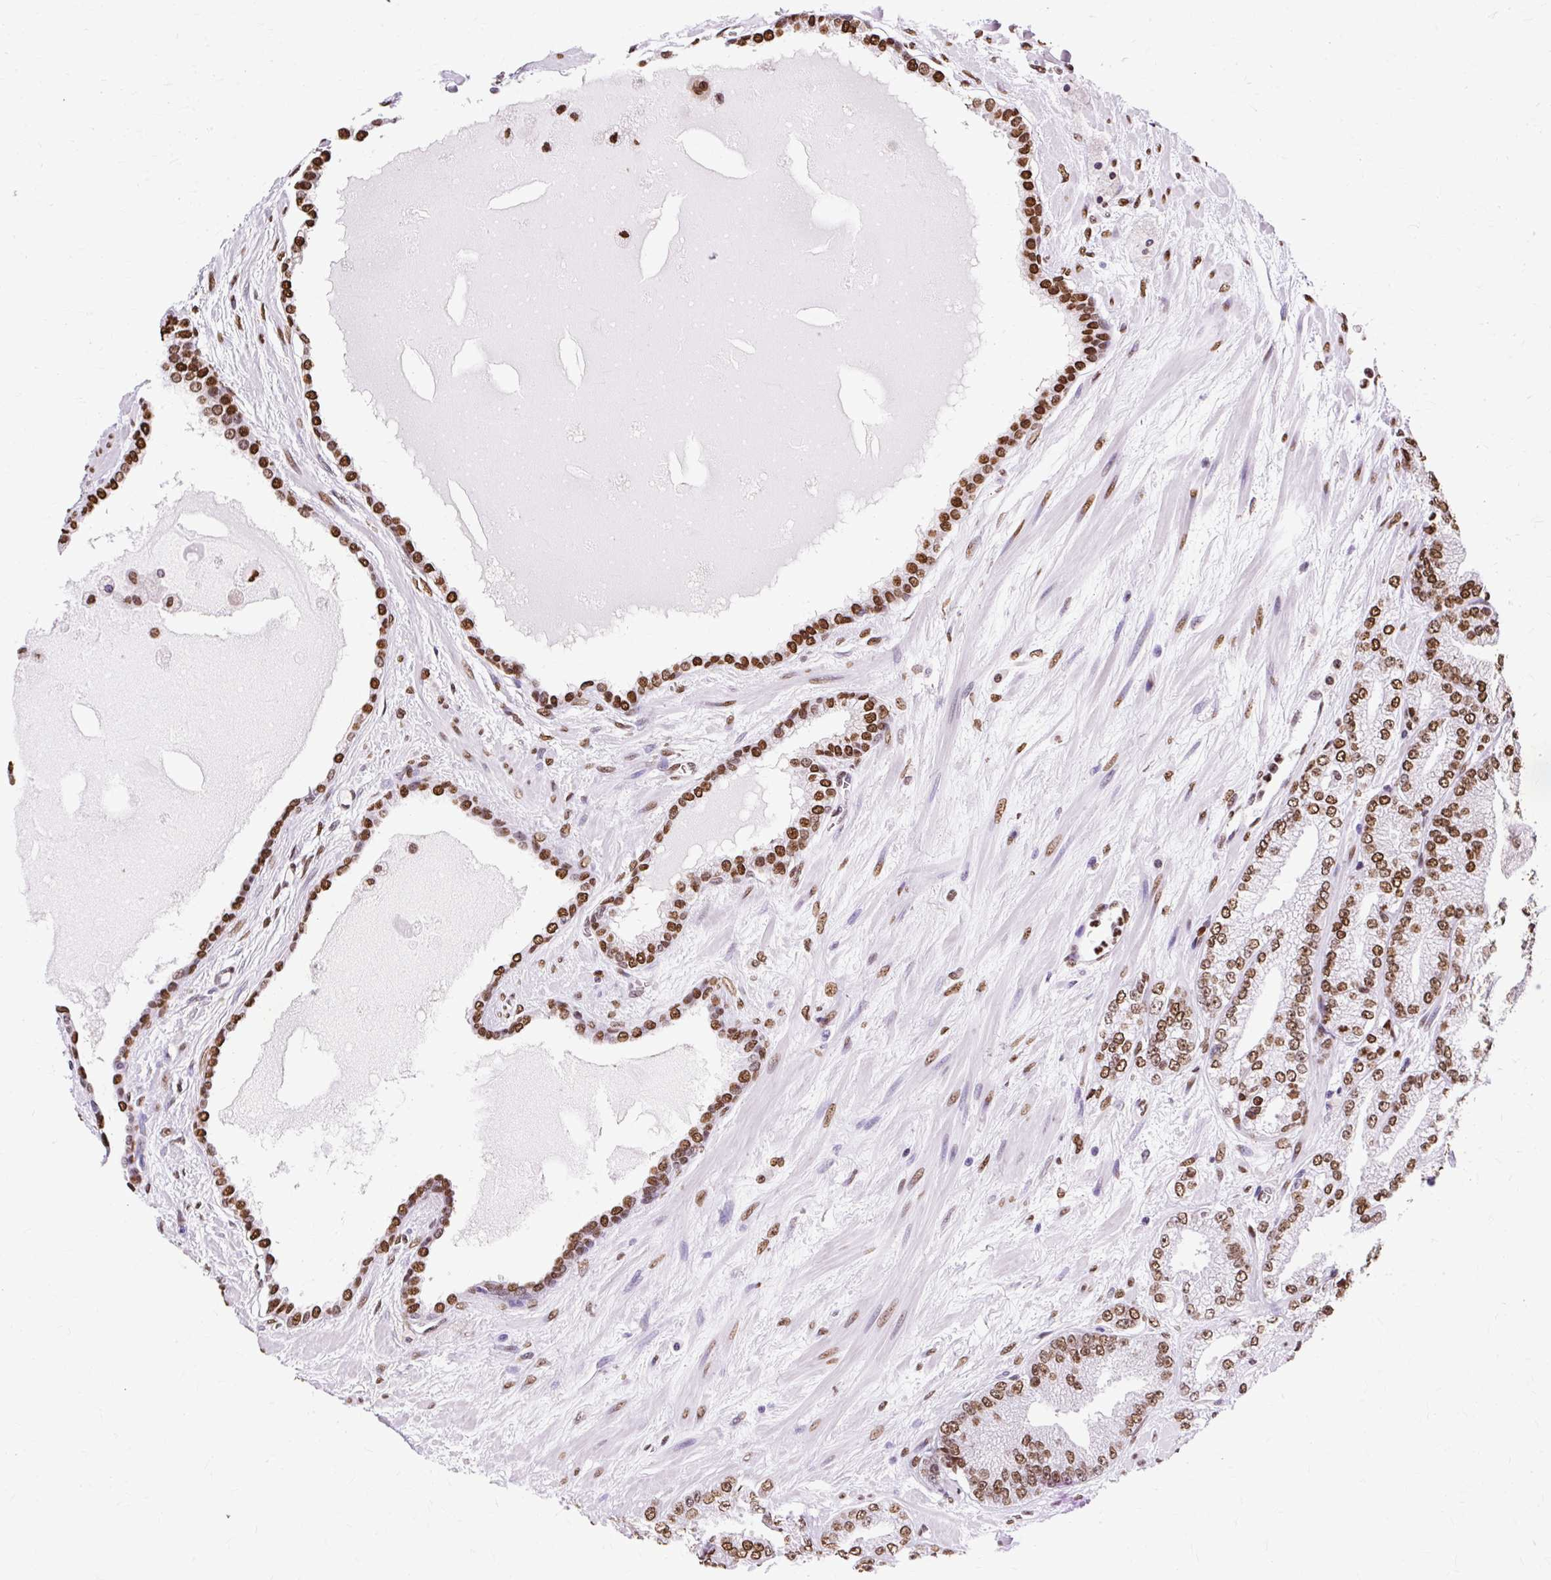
{"staining": {"intensity": "strong", "quantity": ">75%", "location": "nuclear"}, "tissue": "prostate cancer", "cell_type": "Tumor cells", "image_type": "cancer", "snomed": [{"axis": "morphology", "description": "Adenocarcinoma, High grade"}, {"axis": "topography", "description": "Prostate"}], "caption": "Brown immunohistochemical staining in high-grade adenocarcinoma (prostate) reveals strong nuclear expression in about >75% of tumor cells.", "gene": "TMEM184C", "patient": {"sex": "male", "age": 68}}